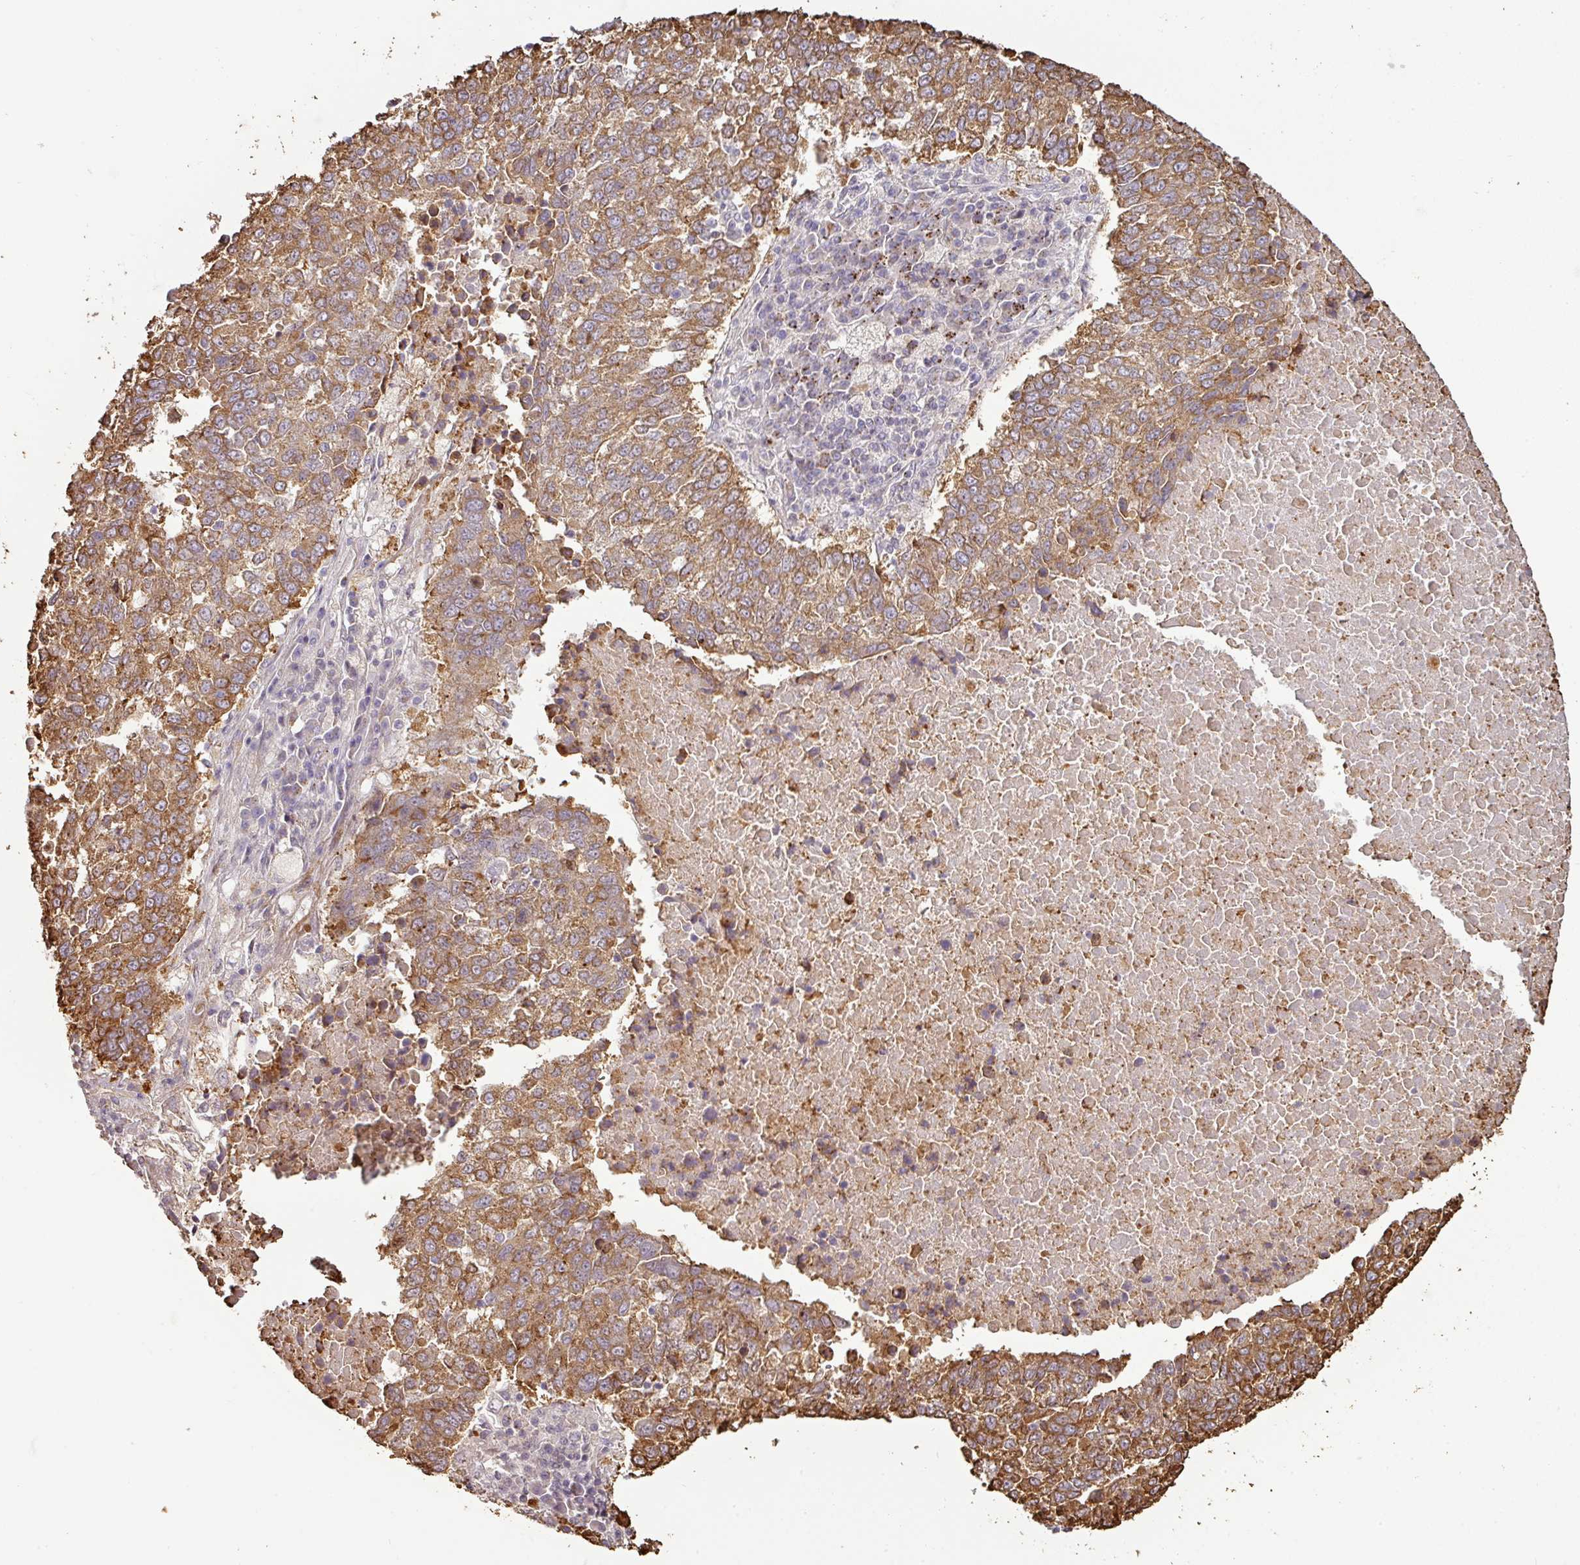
{"staining": {"intensity": "moderate", "quantity": ">75%", "location": "cytoplasmic/membranous"}, "tissue": "lung cancer", "cell_type": "Tumor cells", "image_type": "cancer", "snomed": [{"axis": "morphology", "description": "Squamous cell carcinoma, NOS"}, {"axis": "topography", "description": "Lung"}], "caption": "The histopathology image exhibits immunohistochemical staining of lung squamous cell carcinoma. There is moderate cytoplasmic/membranous expression is appreciated in about >75% of tumor cells.", "gene": "CXCR5", "patient": {"sex": "male", "age": 73}}